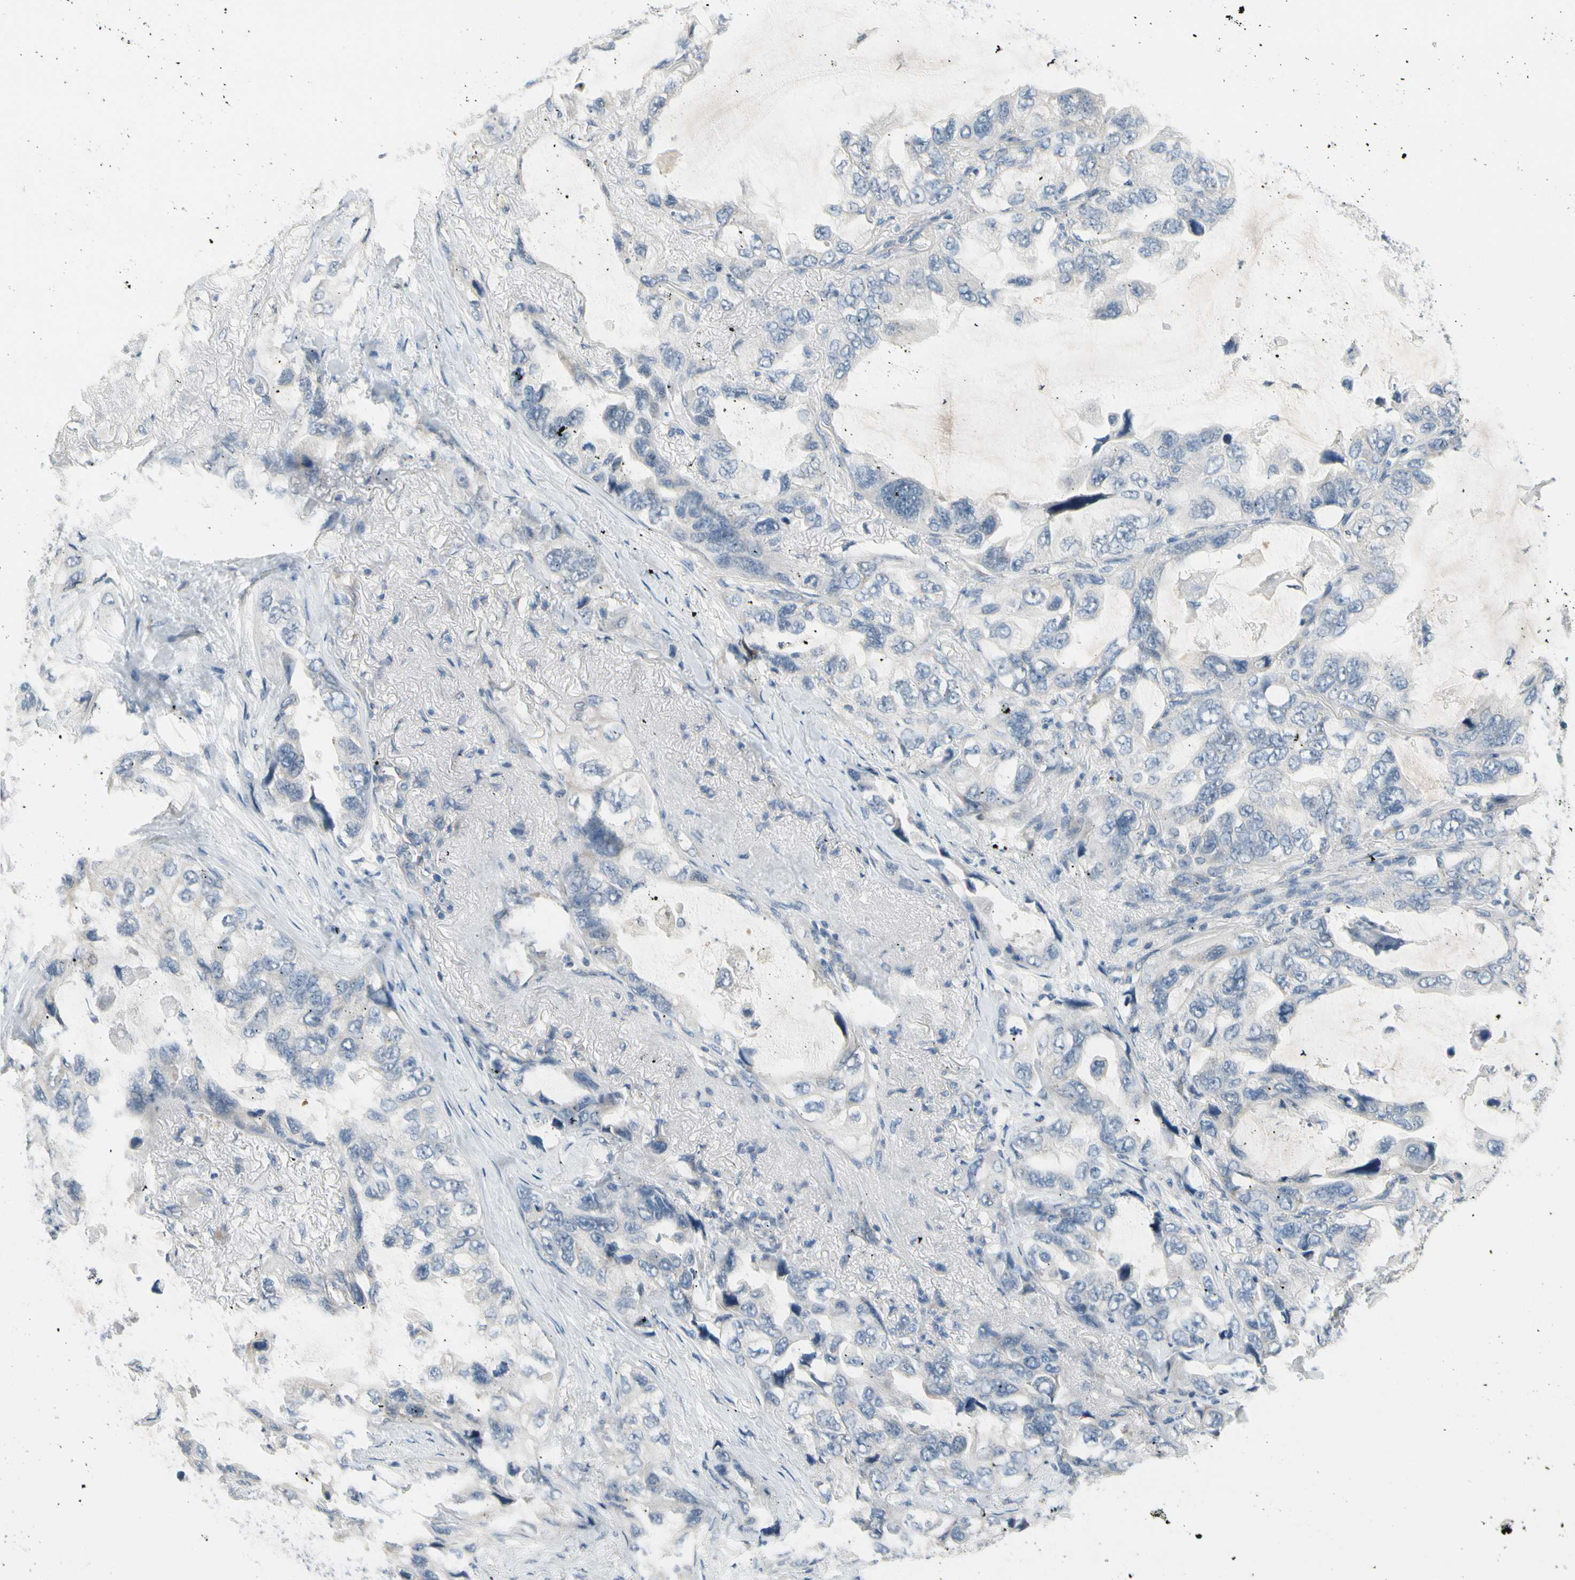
{"staining": {"intensity": "negative", "quantity": "none", "location": "none"}, "tissue": "lung cancer", "cell_type": "Tumor cells", "image_type": "cancer", "snomed": [{"axis": "morphology", "description": "Squamous cell carcinoma, NOS"}, {"axis": "topography", "description": "Lung"}], "caption": "High power microscopy image of an IHC photomicrograph of lung cancer, revealing no significant positivity in tumor cells.", "gene": "PIP5K1B", "patient": {"sex": "female", "age": 73}}